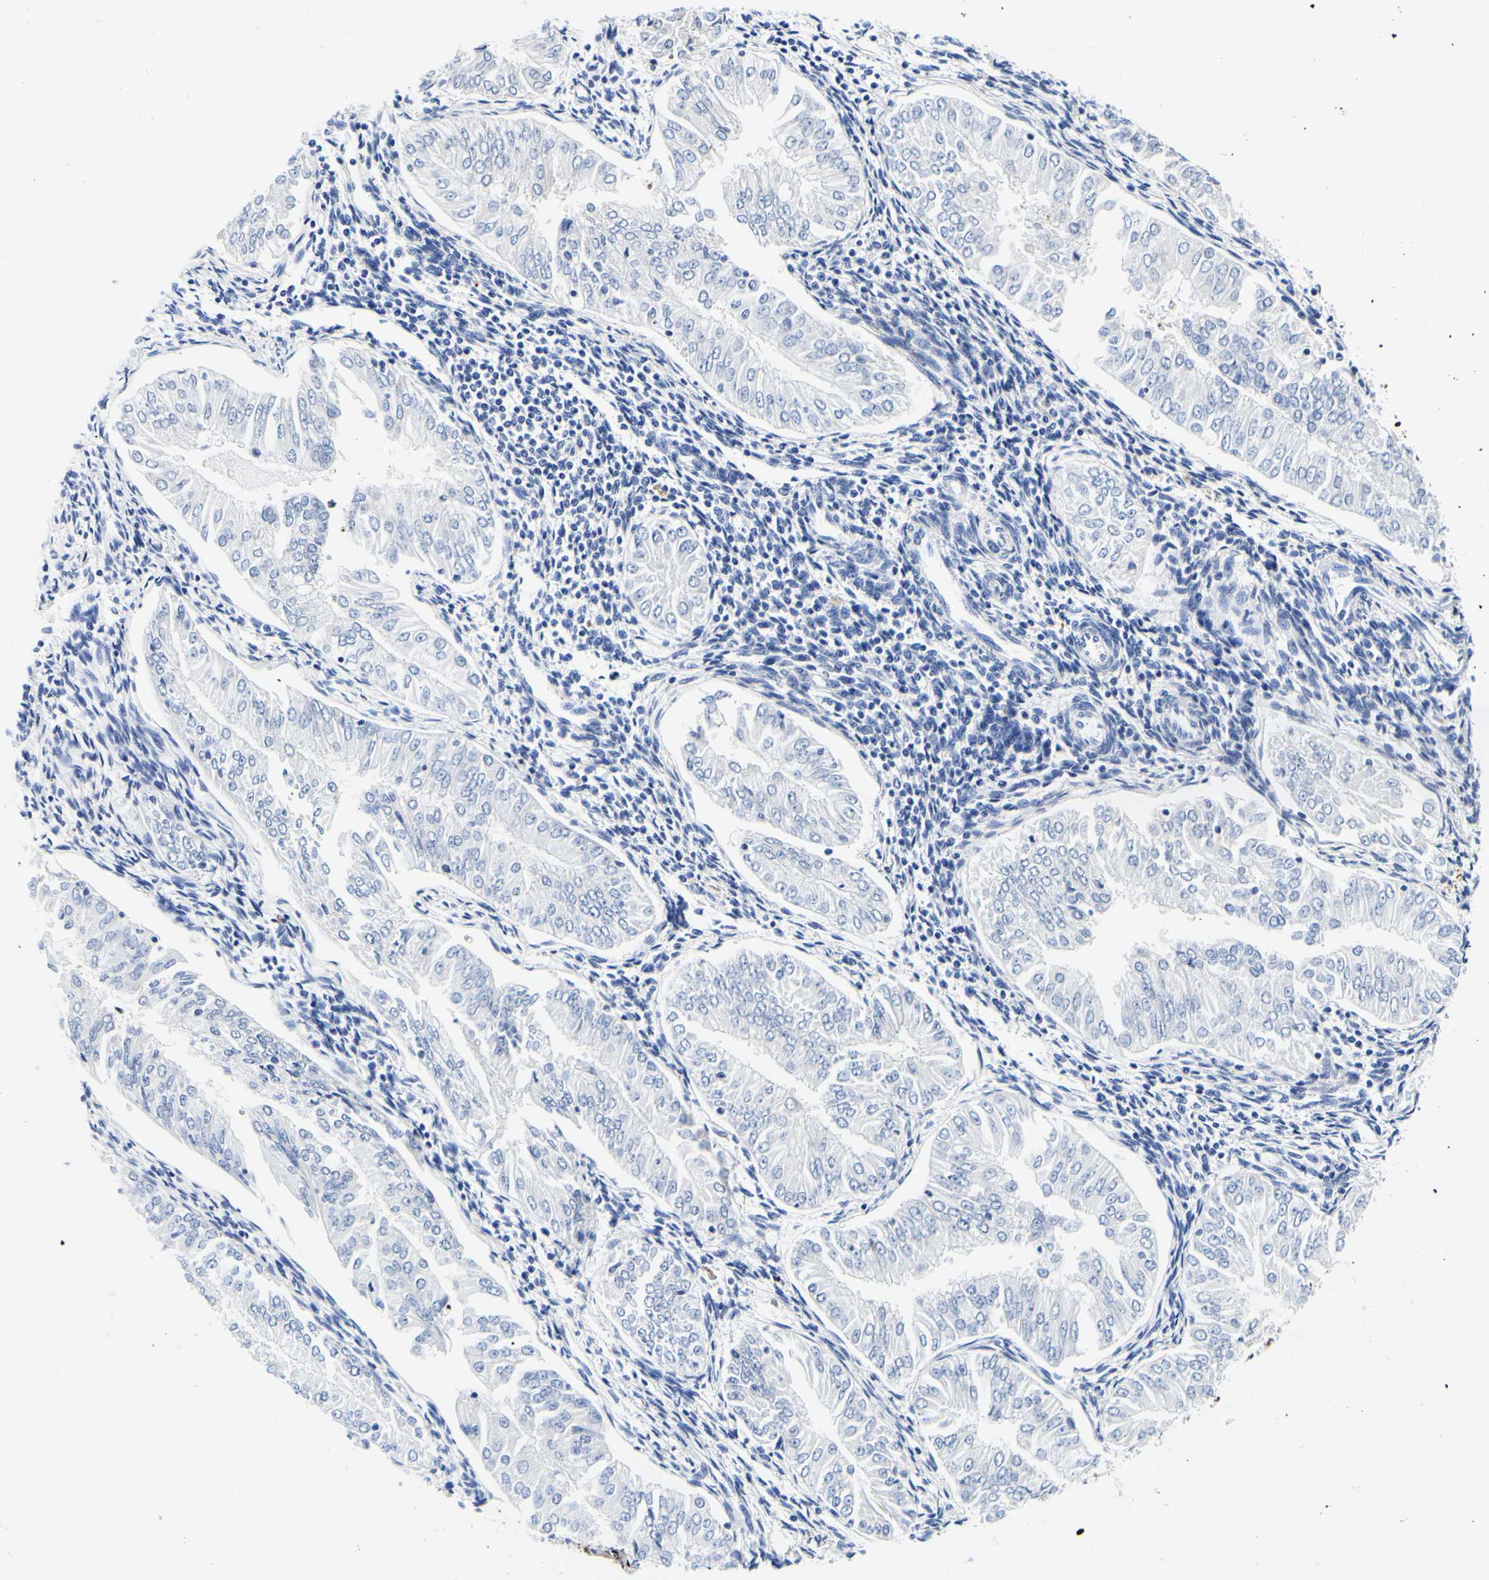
{"staining": {"intensity": "negative", "quantity": "none", "location": "none"}, "tissue": "endometrial cancer", "cell_type": "Tumor cells", "image_type": "cancer", "snomed": [{"axis": "morphology", "description": "Adenocarcinoma, NOS"}, {"axis": "topography", "description": "Endometrium"}], "caption": "Tumor cells show no significant protein positivity in endometrial cancer (adenocarcinoma).", "gene": "P4HB", "patient": {"sex": "female", "age": 53}}